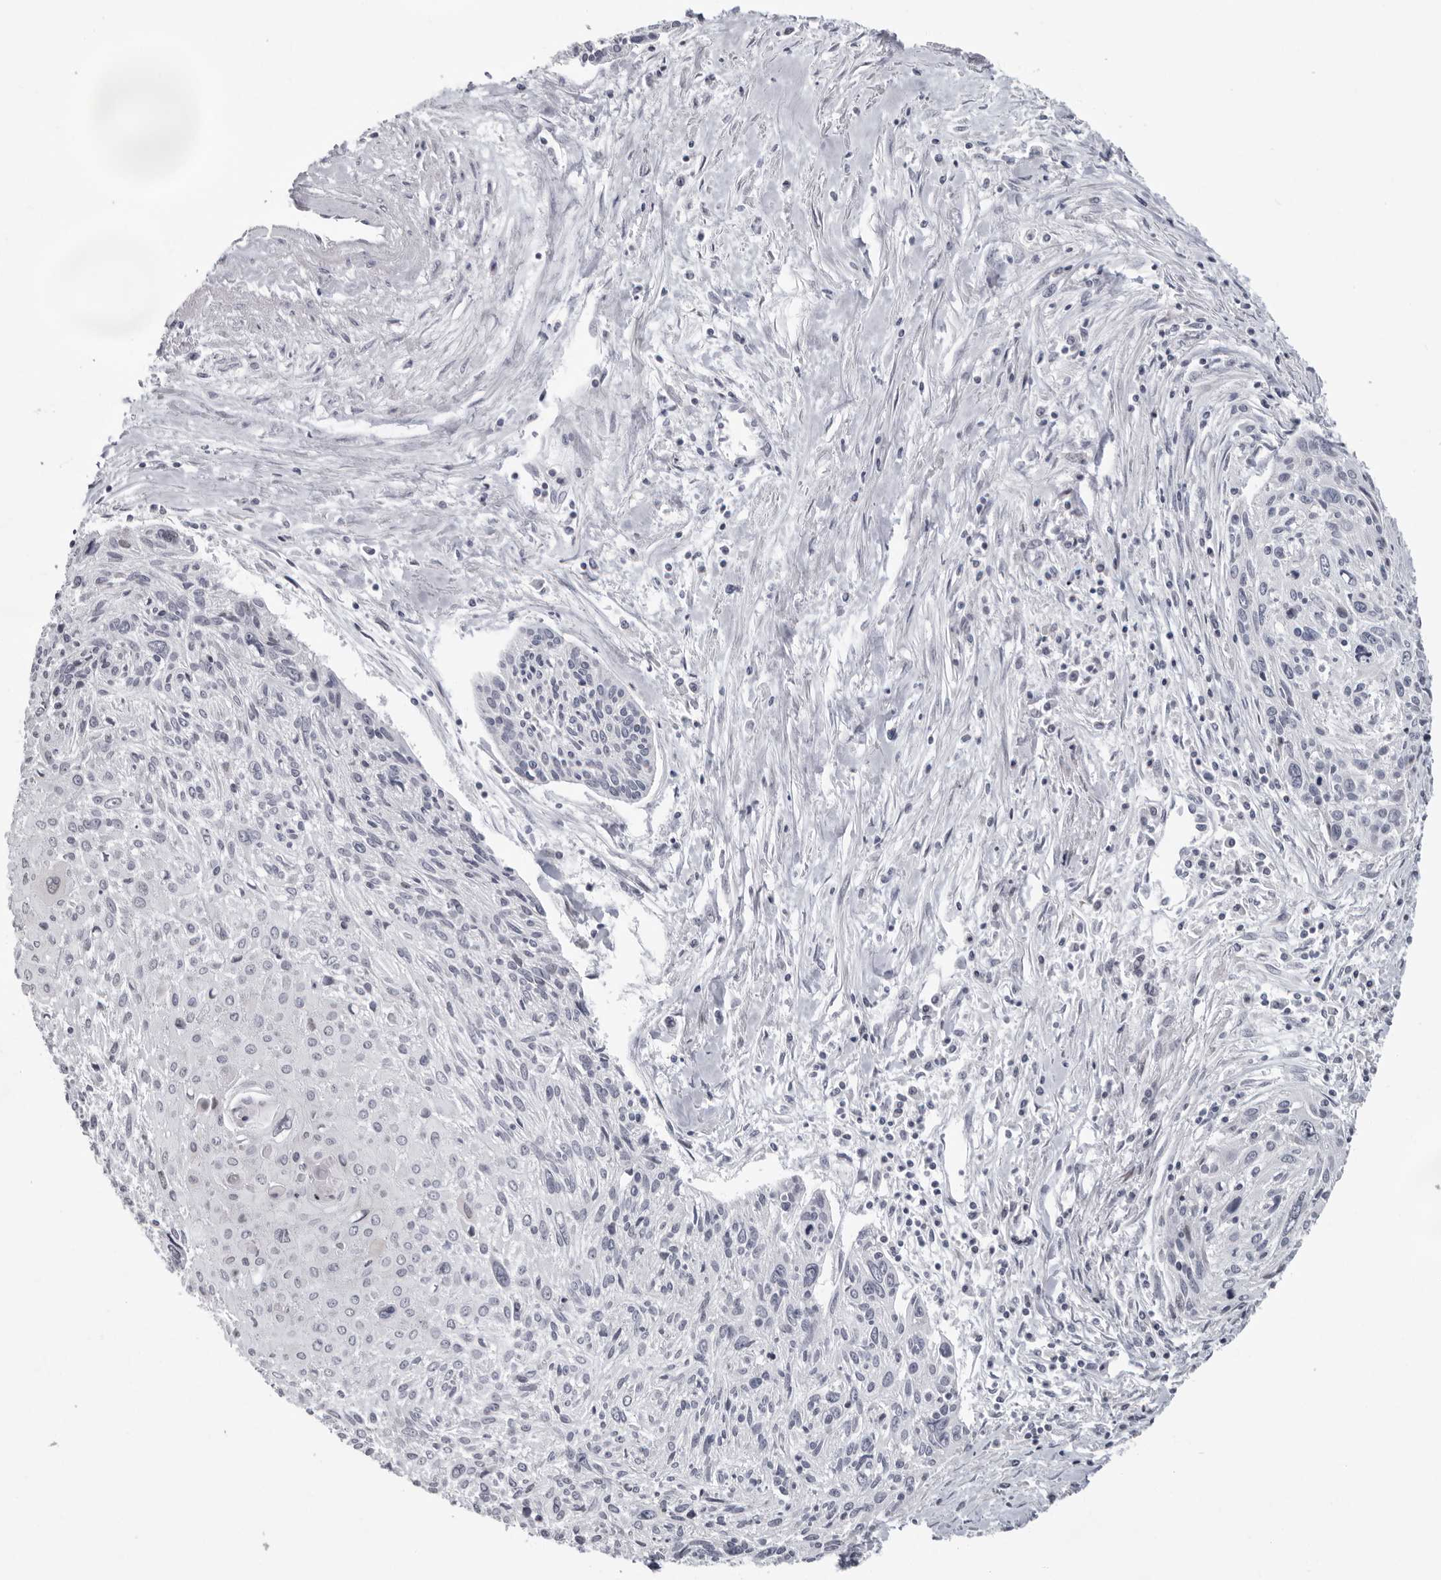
{"staining": {"intensity": "negative", "quantity": "none", "location": "none"}, "tissue": "cervical cancer", "cell_type": "Tumor cells", "image_type": "cancer", "snomed": [{"axis": "morphology", "description": "Squamous cell carcinoma, NOS"}, {"axis": "topography", "description": "Cervix"}], "caption": "A histopathology image of cervical cancer (squamous cell carcinoma) stained for a protein exhibits no brown staining in tumor cells.", "gene": "PIP4K2C", "patient": {"sex": "female", "age": 51}}